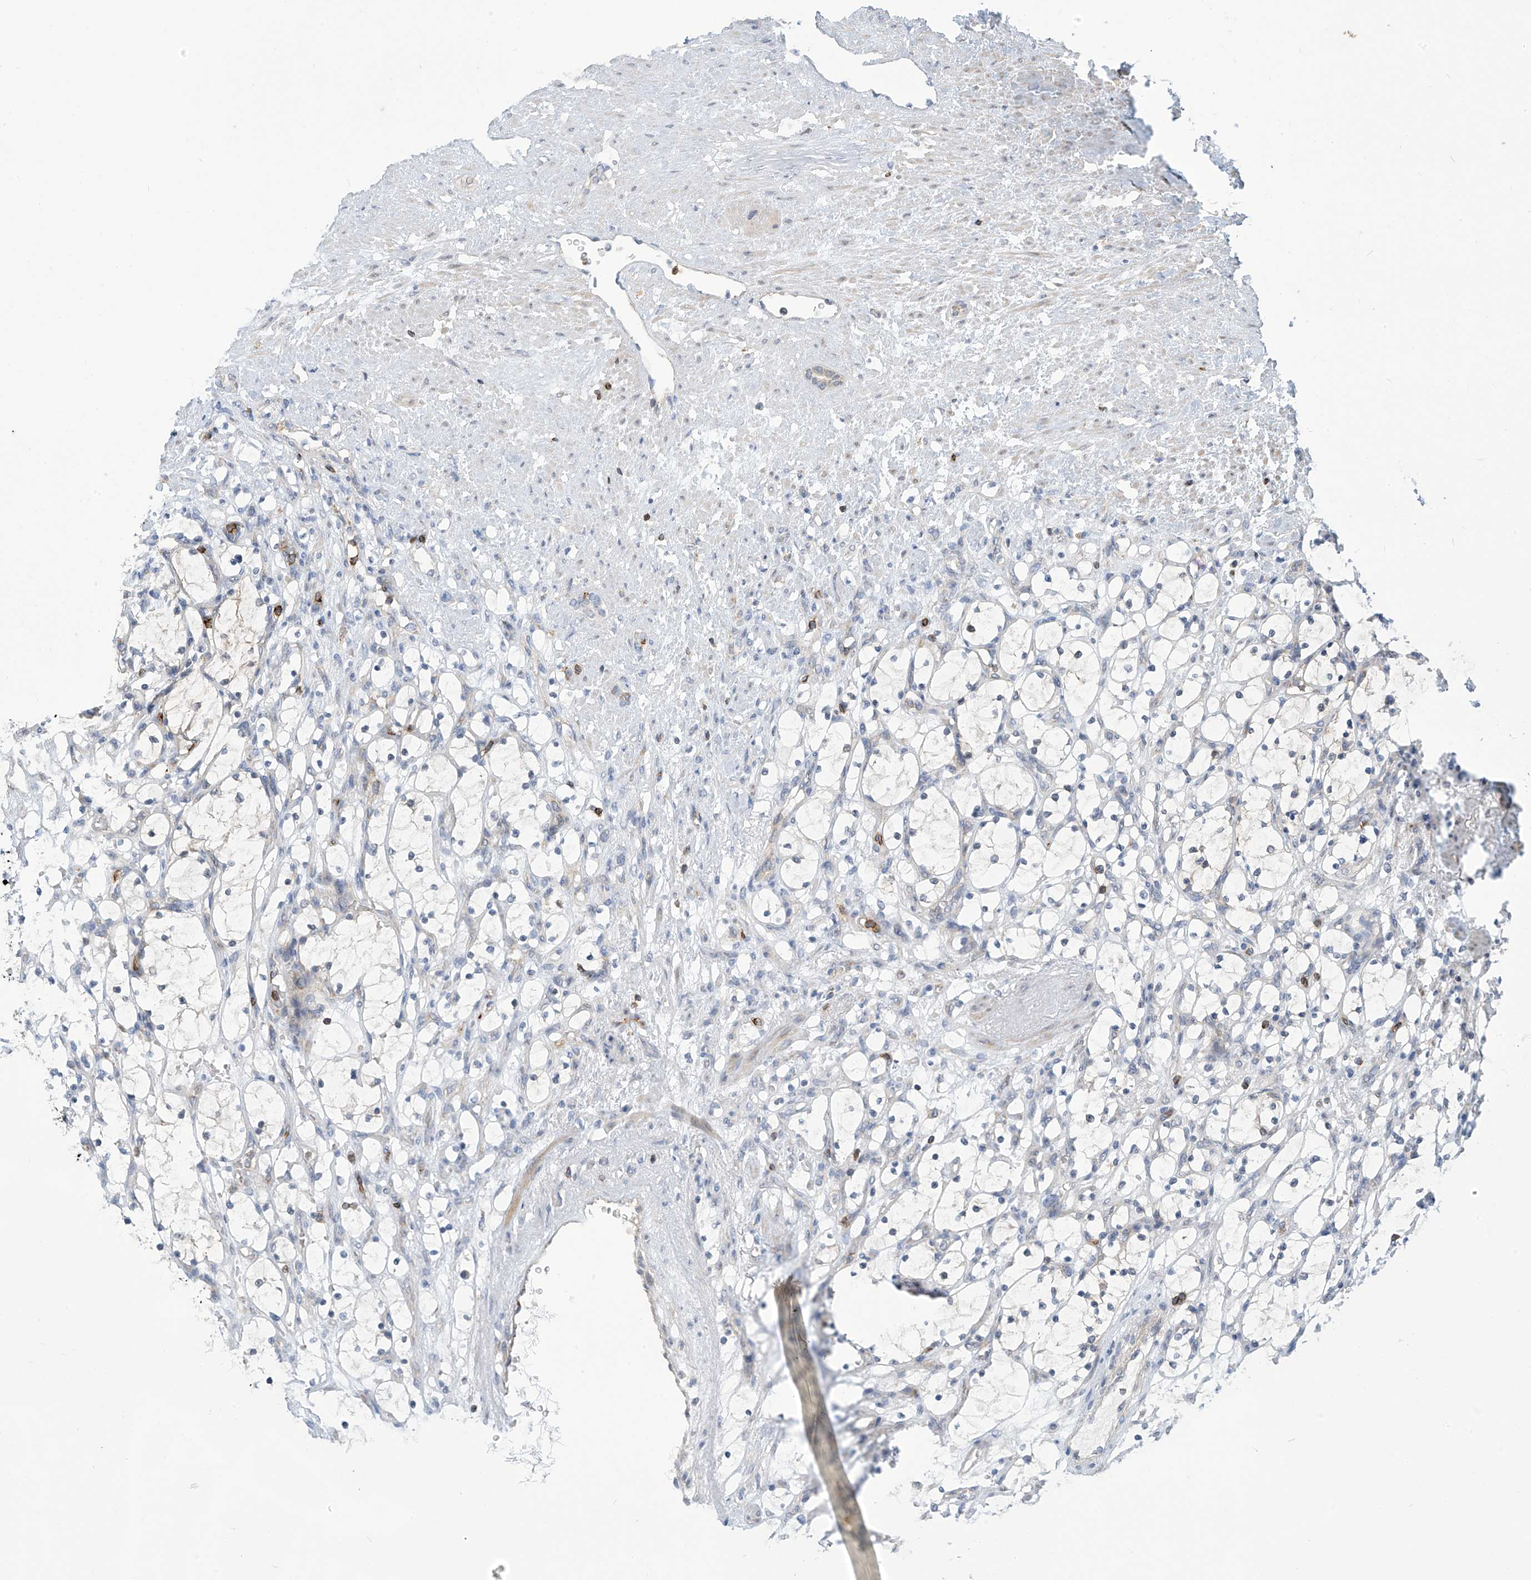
{"staining": {"intensity": "negative", "quantity": "none", "location": "none"}, "tissue": "renal cancer", "cell_type": "Tumor cells", "image_type": "cancer", "snomed": [{"axis": "morphology", "description": "Adenocarcinoma, NOS"}, {"axis": "topography", "description": "Kidney"}], "caption": "Immunohistochemical staining of renal cancer displays no significant positivity in tumor cells. (DAB immunohistochemistry visualized using brightfield microscopy, high magnification).", "gene": "IBA57", "patient": {"sex": "female", "age": 69}}